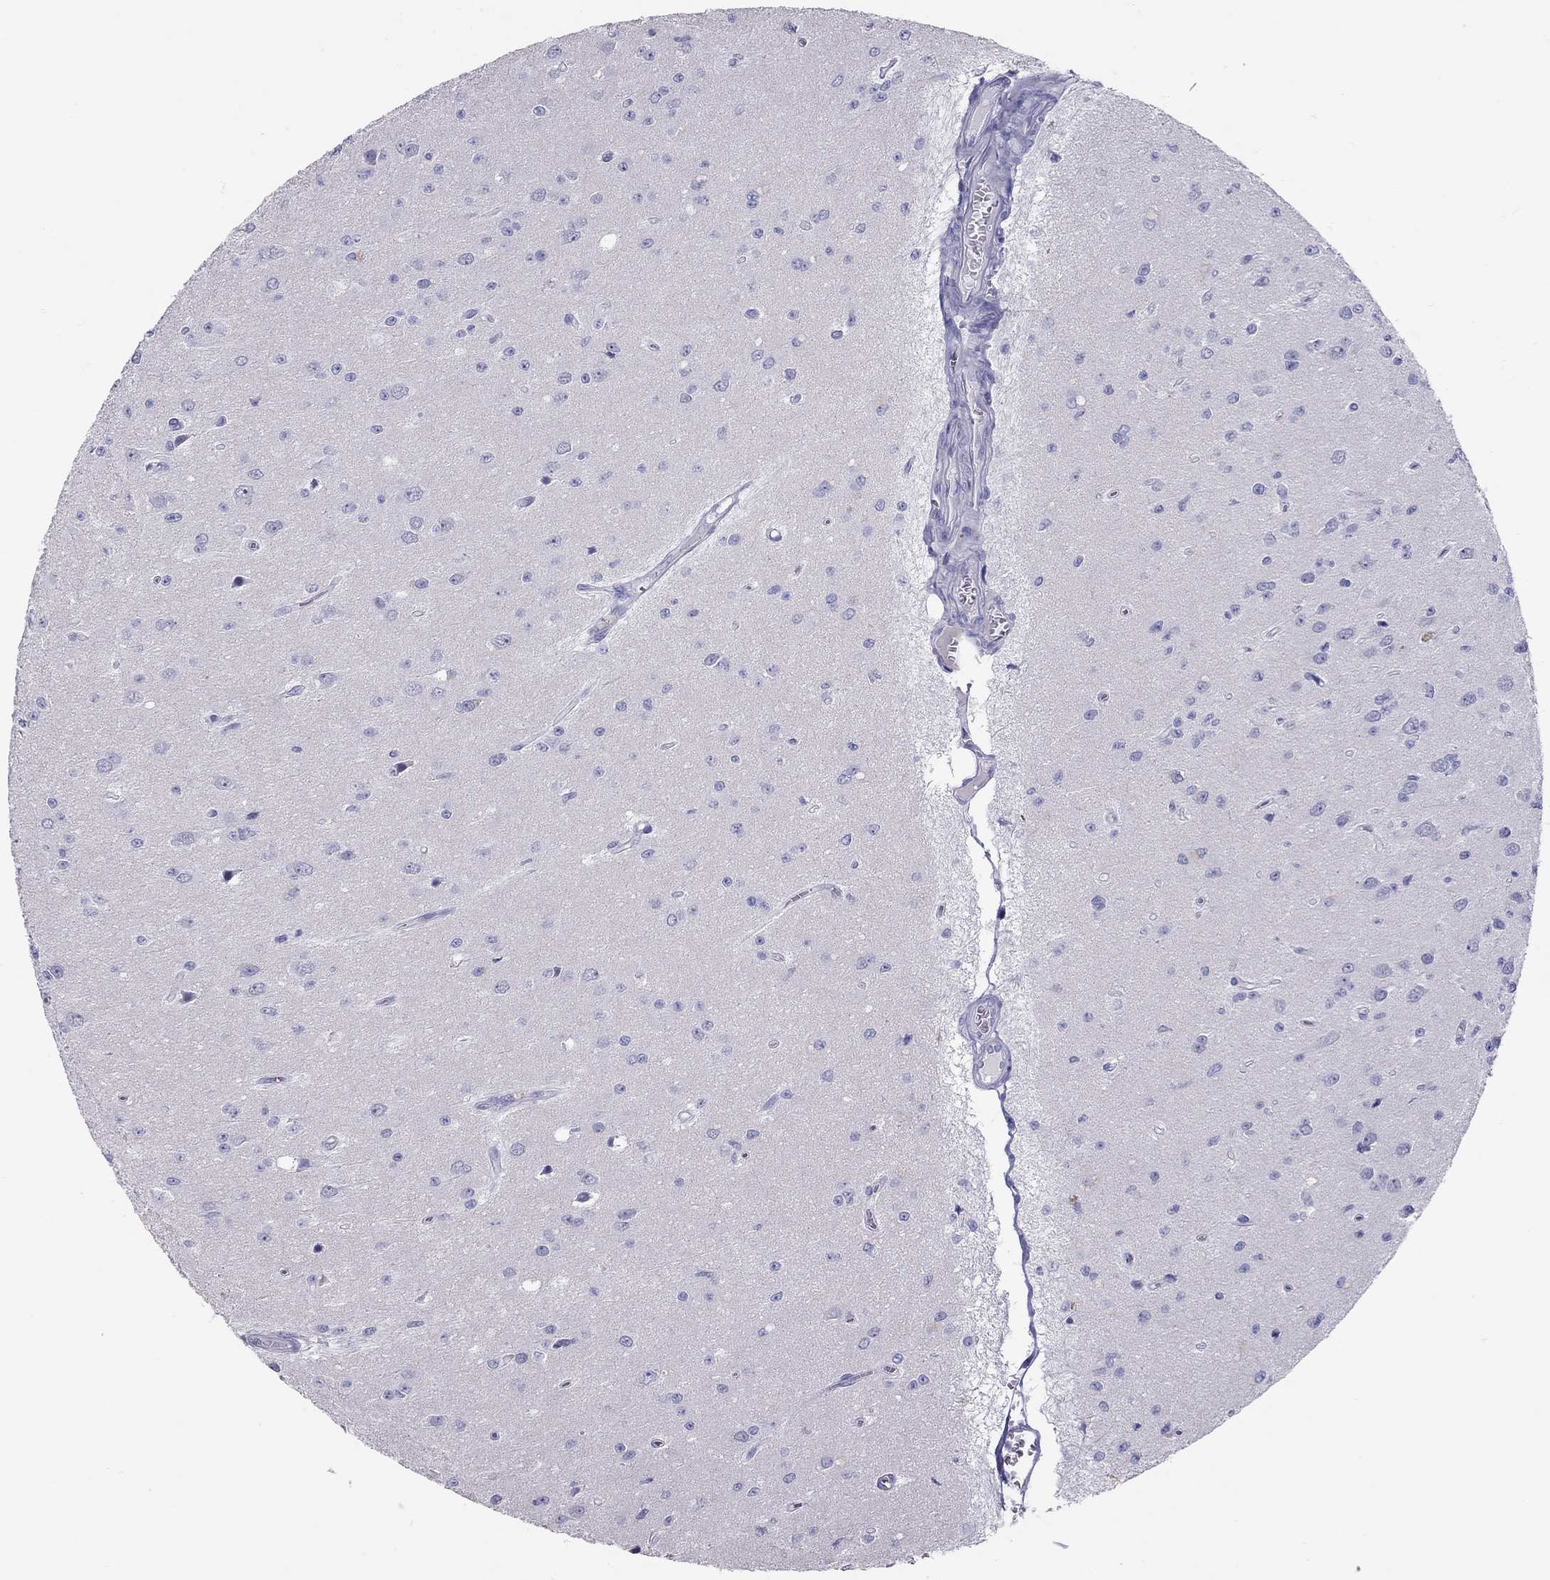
{"staining": {"intensity": "negative", "quantity": "none", "location": "none"}, "tissue": "glioma", "cell_type": "Tumor cells", "image_type": "cancer", "snomed": [{"axis": "morphology", "description": "Glioma, malignant, Low grade"}, {"axis": "topography", "description": "Brain"}], "caption": "An image of malignant low-grade glioma stained for a protein exhibits no brown staining in tumor cells. The staining was performed using DAB (3,3'-diaminobenzidine) to visualize the protein expression in brown, while the nuclei were stained in blue with hematoxylin (Magnification: 20x).", "gene": "IL17REL", "patient": {"sex": "female", "age": 45}}